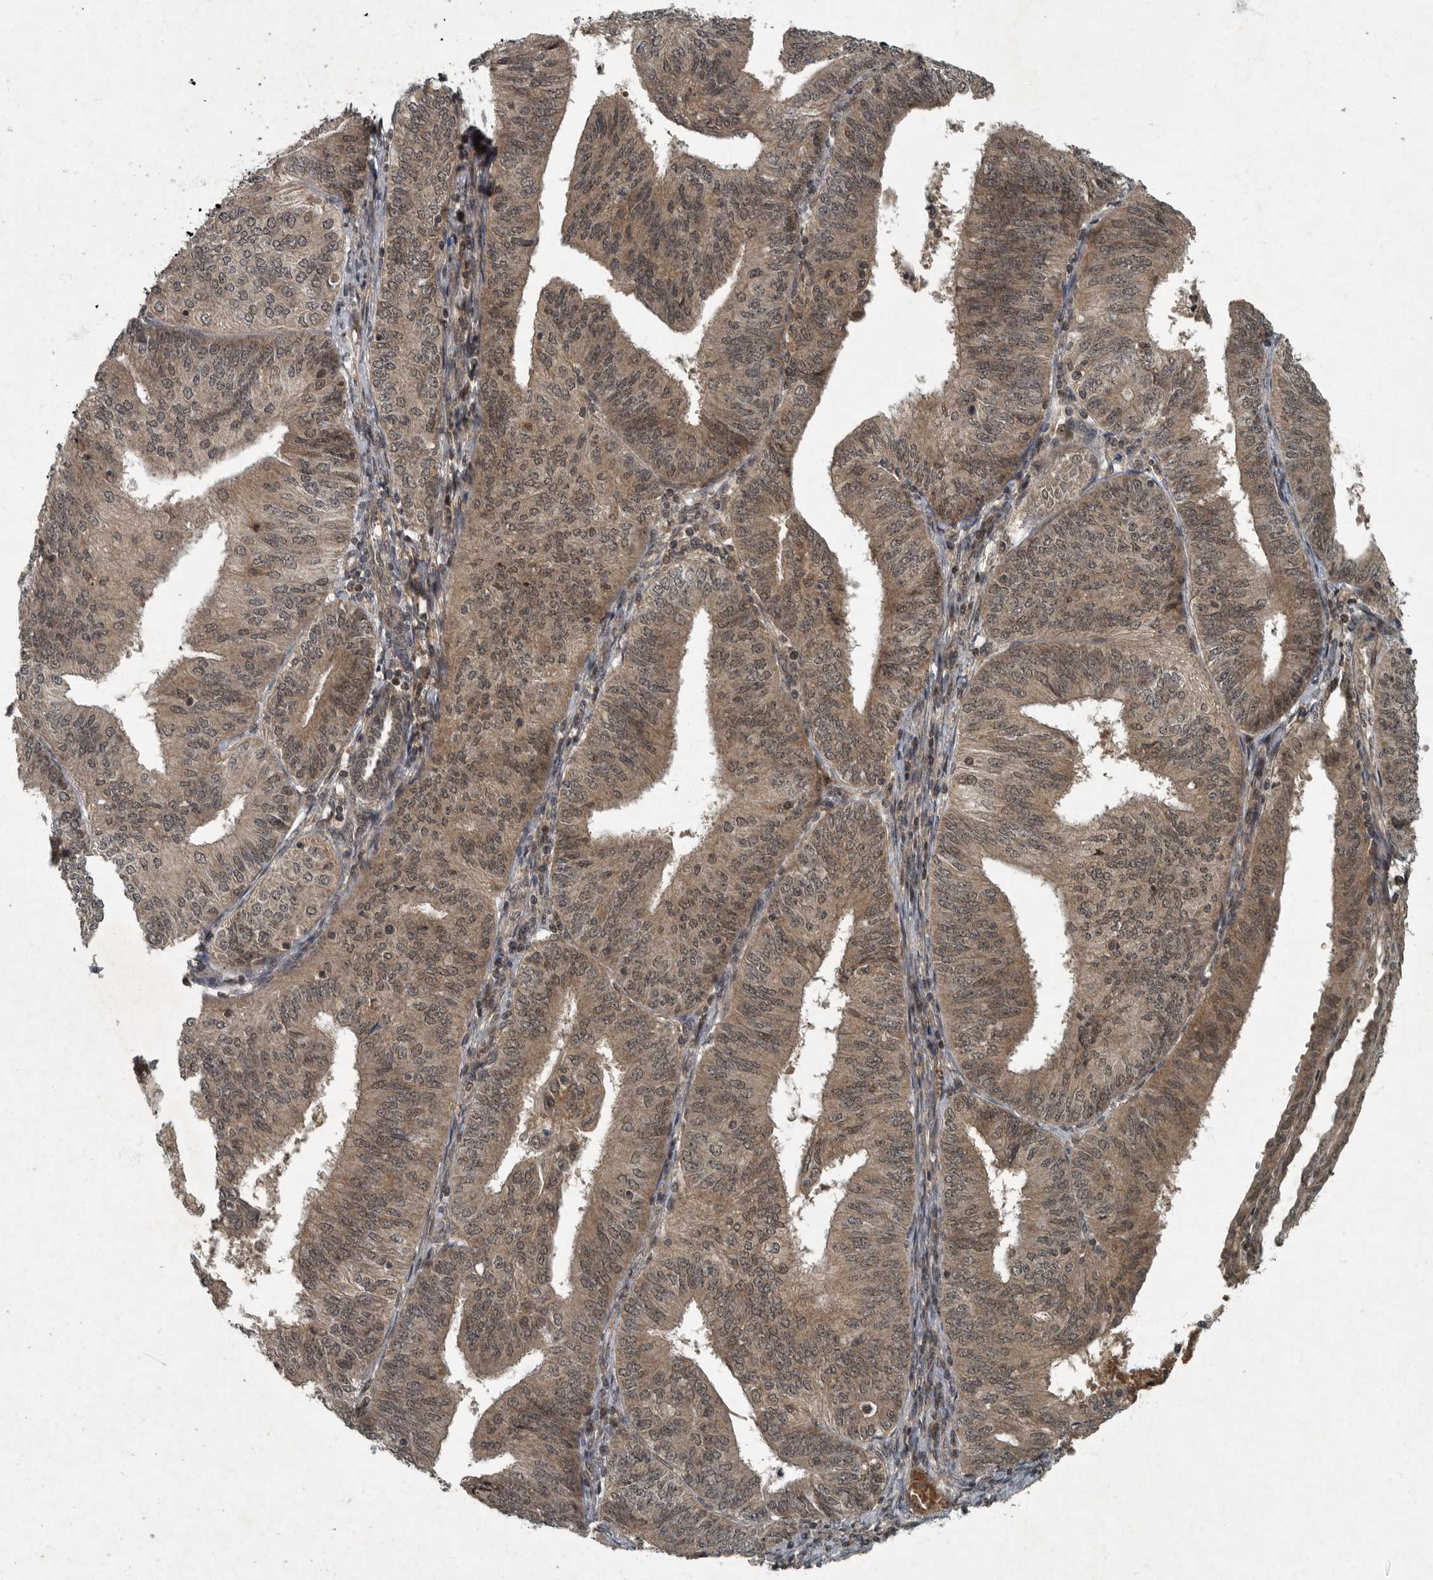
{"staining": {"intensity": "moderate", "quantity": ">75%", "location": "cytoplasmic/membranous,nuclear"}, "tissue": "endometrial cancer", "cell_type": "Tumor cells", "image_type": "cancer", "snomed": [{"axis": "morphology", "description": "Adenocarcinoma, NOS"}, {"axis": "topography", "description": "Endometrium"}], "caption": "Protein staining displays moderate cytoplasmic/membranous and nuclear positivity in approximately >75% of tumor cells in endometrial cancer.", "gene": "FOXO1", "patient": {"sex": "female", "age": 58}}